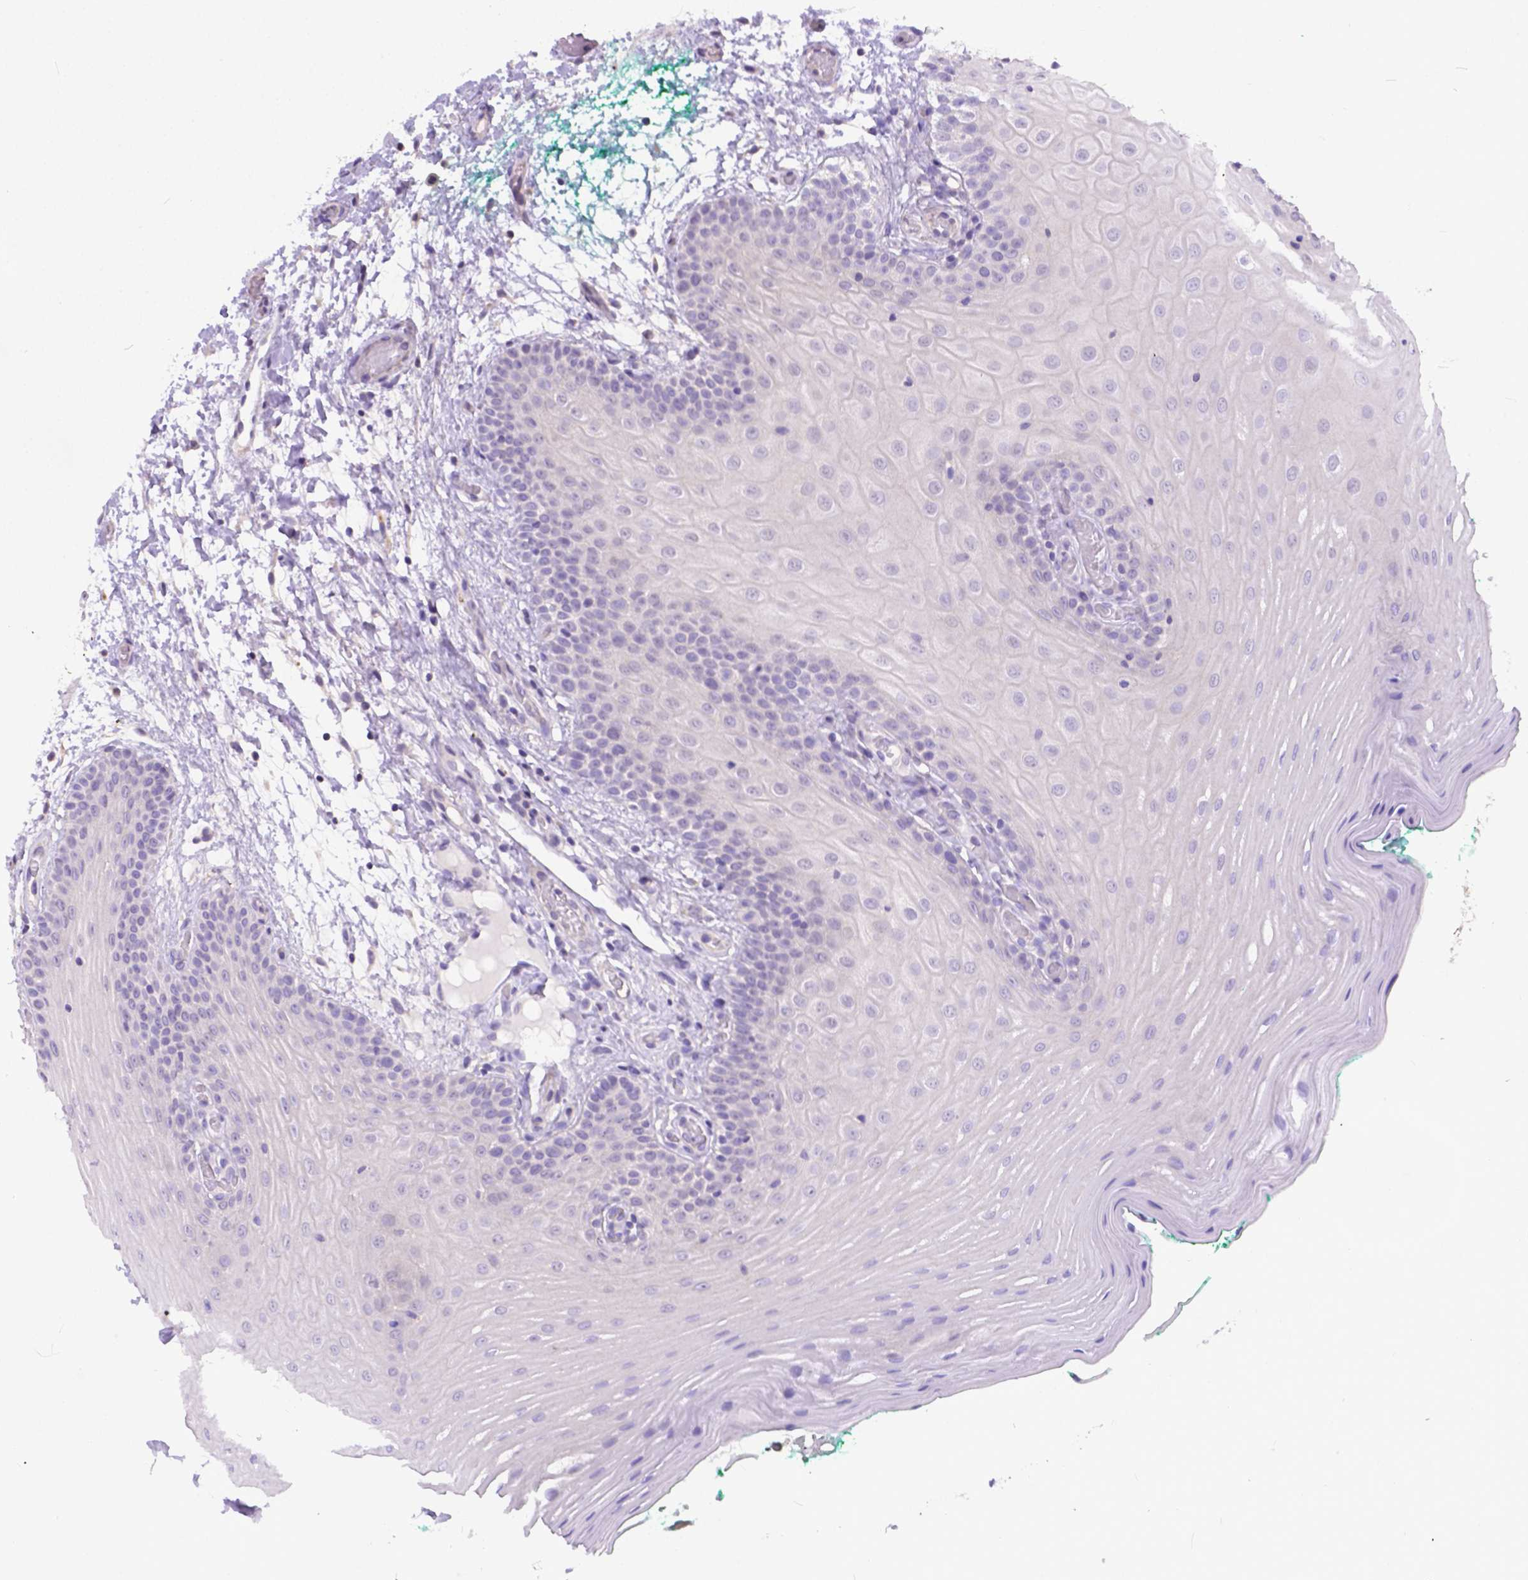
{"staining": {"intensity": "negative", "quantity": "none", "location": "none"}, "tissue": "oral mucosa", "cell_type": "Squamous epithelial cells", "image_type": "normal", "snomed": [{"axis": "morphology", "description": "Normal tissue, NOS"}, {"axis": "morphology", "description": "Squamous cell carcinoma, NOS"}, {"axis": "topography", "description": "Oral tissue"}, {"axis": "topography", "description": "Head-Neck"}], "caption": "Immunohistochemical staining of benign human oral mucosa displays no significant staining in squamous epithelial cells. Nuclei are stained in blue.", "gene": "DLEC1", "patient": {"sex": "male", "age": 78}}